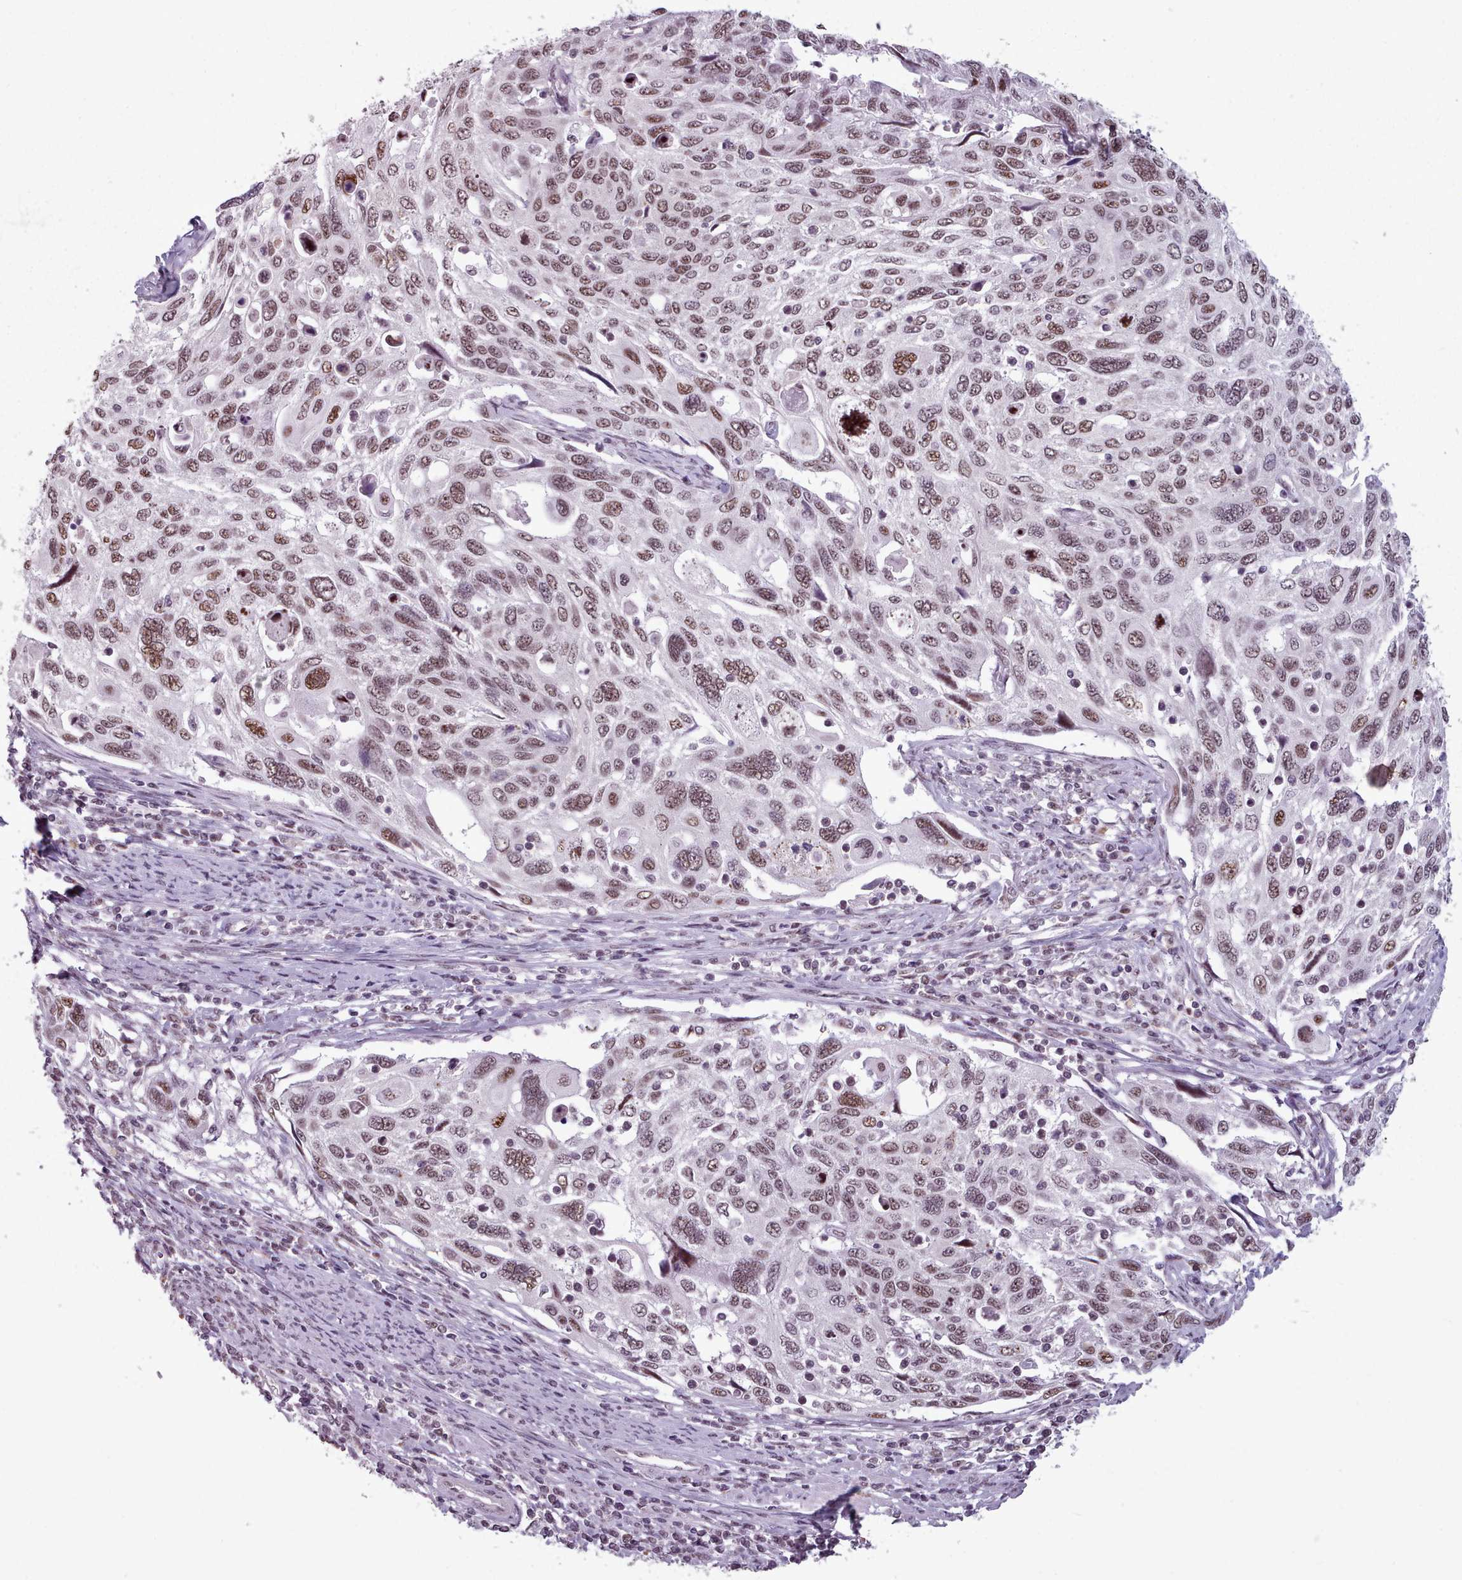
{"staining": {"intensity": "moderate", "quantity": ">75%", "location": "nuclear"}, "tissue": "cervical cancer", "cell_type": "Tumor cells", "image_type": "cancer", "snomed": [{"axis": "morphology", "description": "Squamous cell carcinoma, NOS"}, {"axis": "topography", "description": "Cervix"}], "caption": "Cervical cancer (squamous cell carcinoma) stained with DAB IHC displays medium levels of moderate nuclear staining in approximately >75% of tumor cells. (Stains: DAB (3,3'-diaminobenzidine) in brown, nuclei in blue, Microscopy: brightfield microscopy at high magnification).", "gene": "SRRM1", "patient": {"sex": "female", "age": 70}}